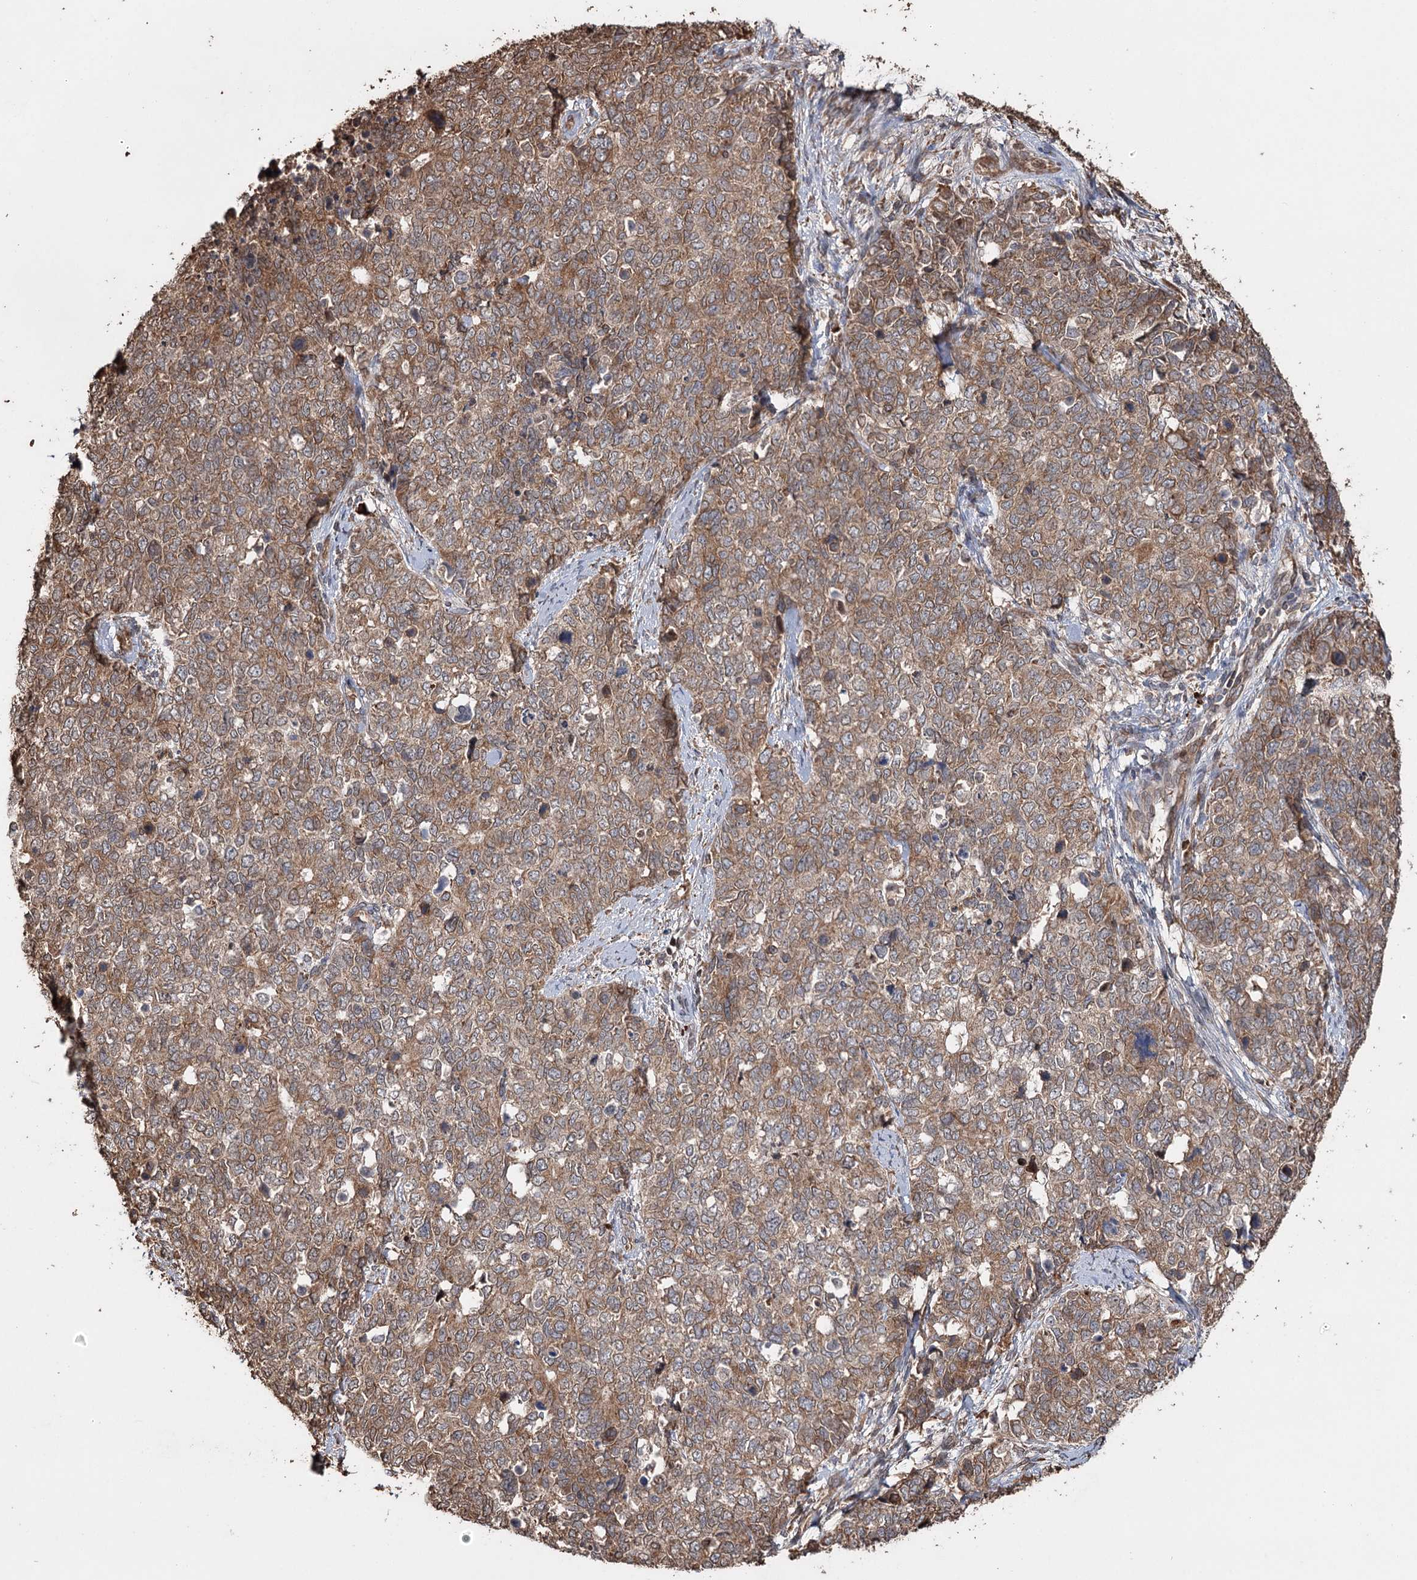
{"staining": {"intensity": "moderate", "quantity": ">75%", "location": "cytoplasmic/membranous"}, "tissue": "cervical cancer", "cell_type": "Tumor cells", "image_type": "cancer", "snomed": [{"axis": "morphology", "description": "Squamous cell carcinoma, NOS"}, {"axis": "topography", "description": "Cervix"}], "caption": "Cervical cancer (squamous cell carcinoma) was stained to show a protein in brown. There is medium levels of moderate cytoplasmic/membranous expression in about >75% of tumor cells.", "gene": "SYVN1", "patient": {"sex": "female", "age": 63}}